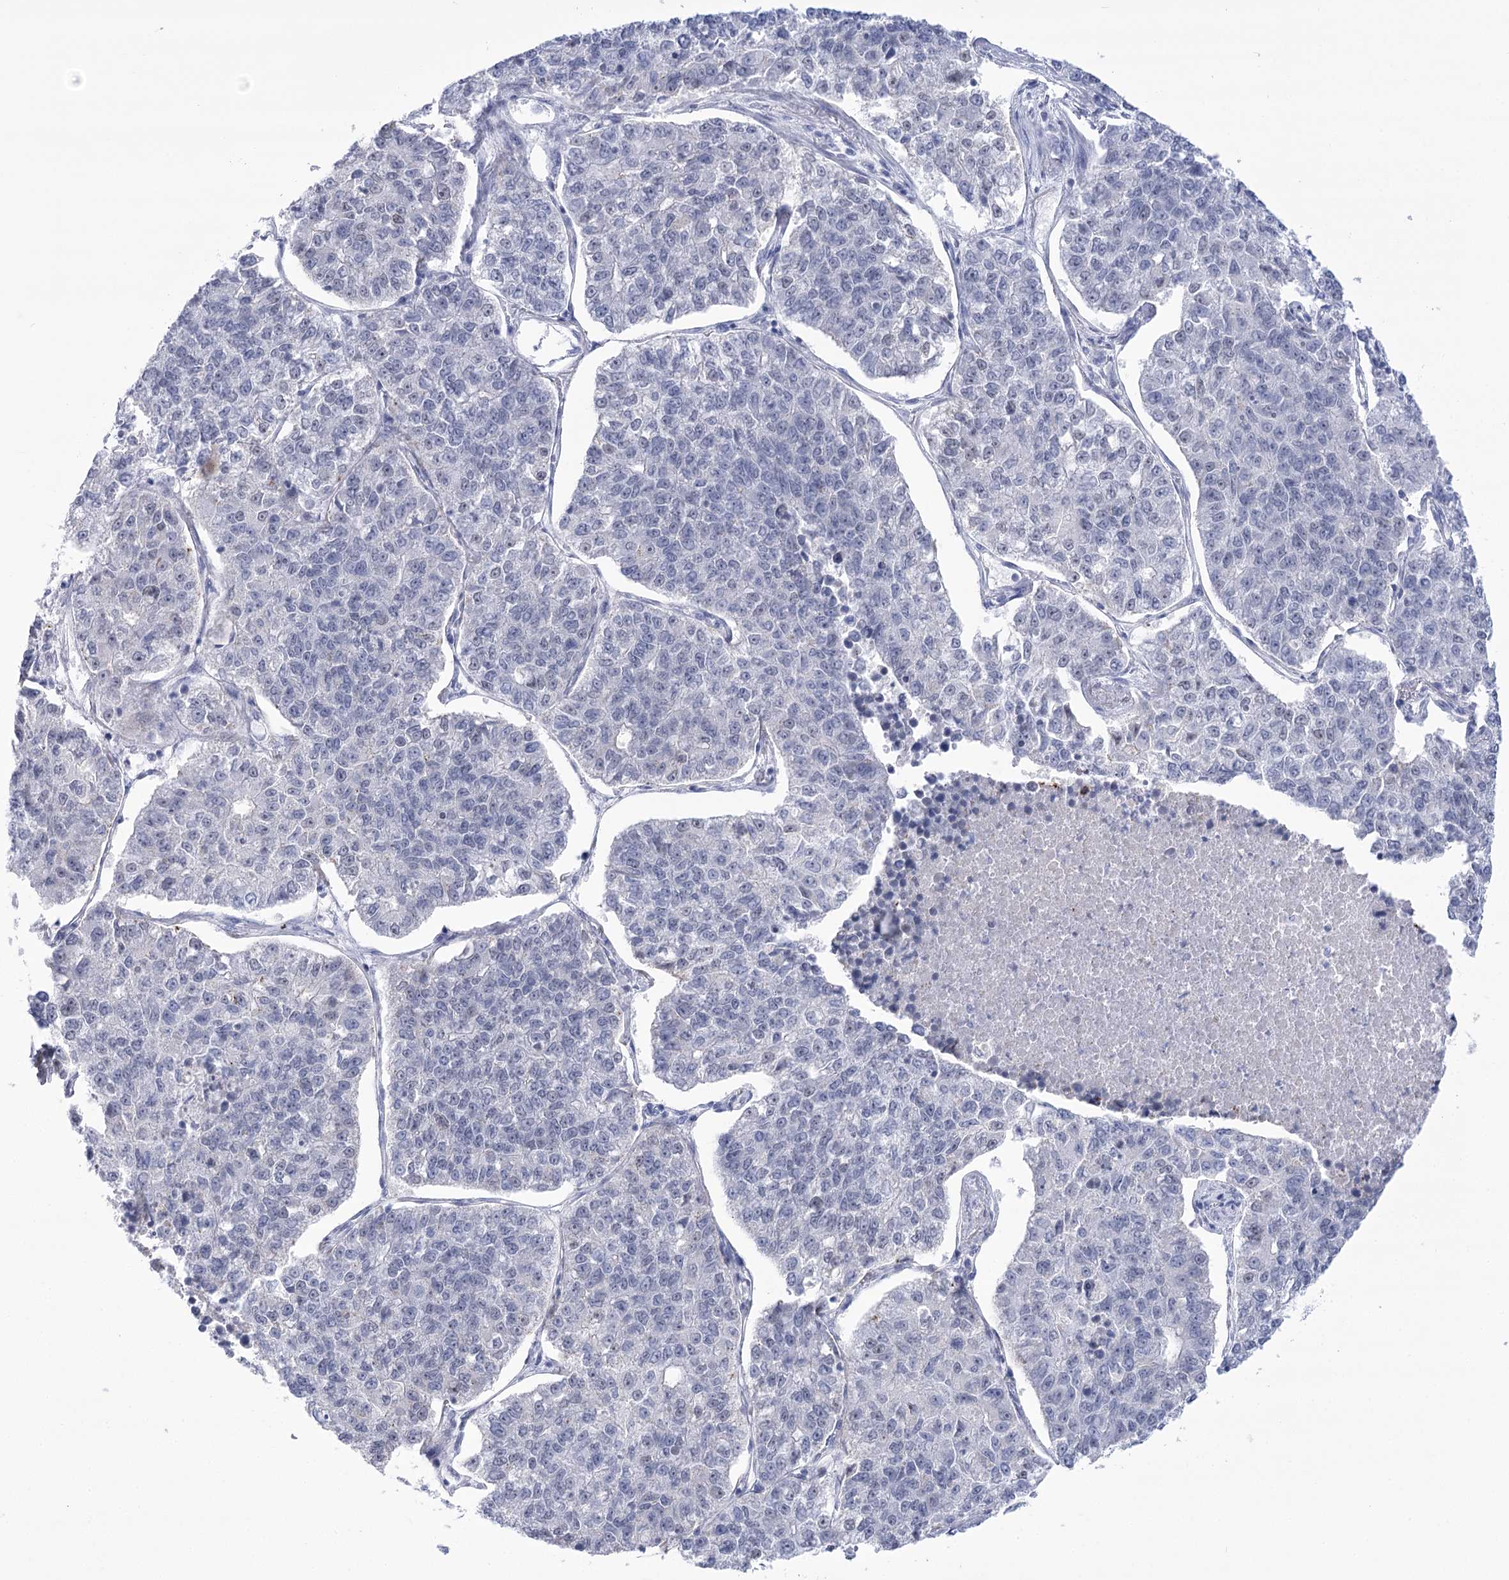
{"staining": {"intensity": "negative", "quantity": "none", "location": "none"}, "tissue": "lung cancer", "cell_type": "Tumor cells", "image_type": "cancer", "snomed": [{"axis": "morphology", "description": "Adenocarcinoma, NOS"}, {"axis": "topography", "description": "Lung"}], "caption": "High power microscopy histopathology image of an IHC image of lung cancer (adenocarcinoma), revealing no significant positivity in tumor cells.", "gene": "HORMAD1", "patient": {"sex": "male", "age": 49}}